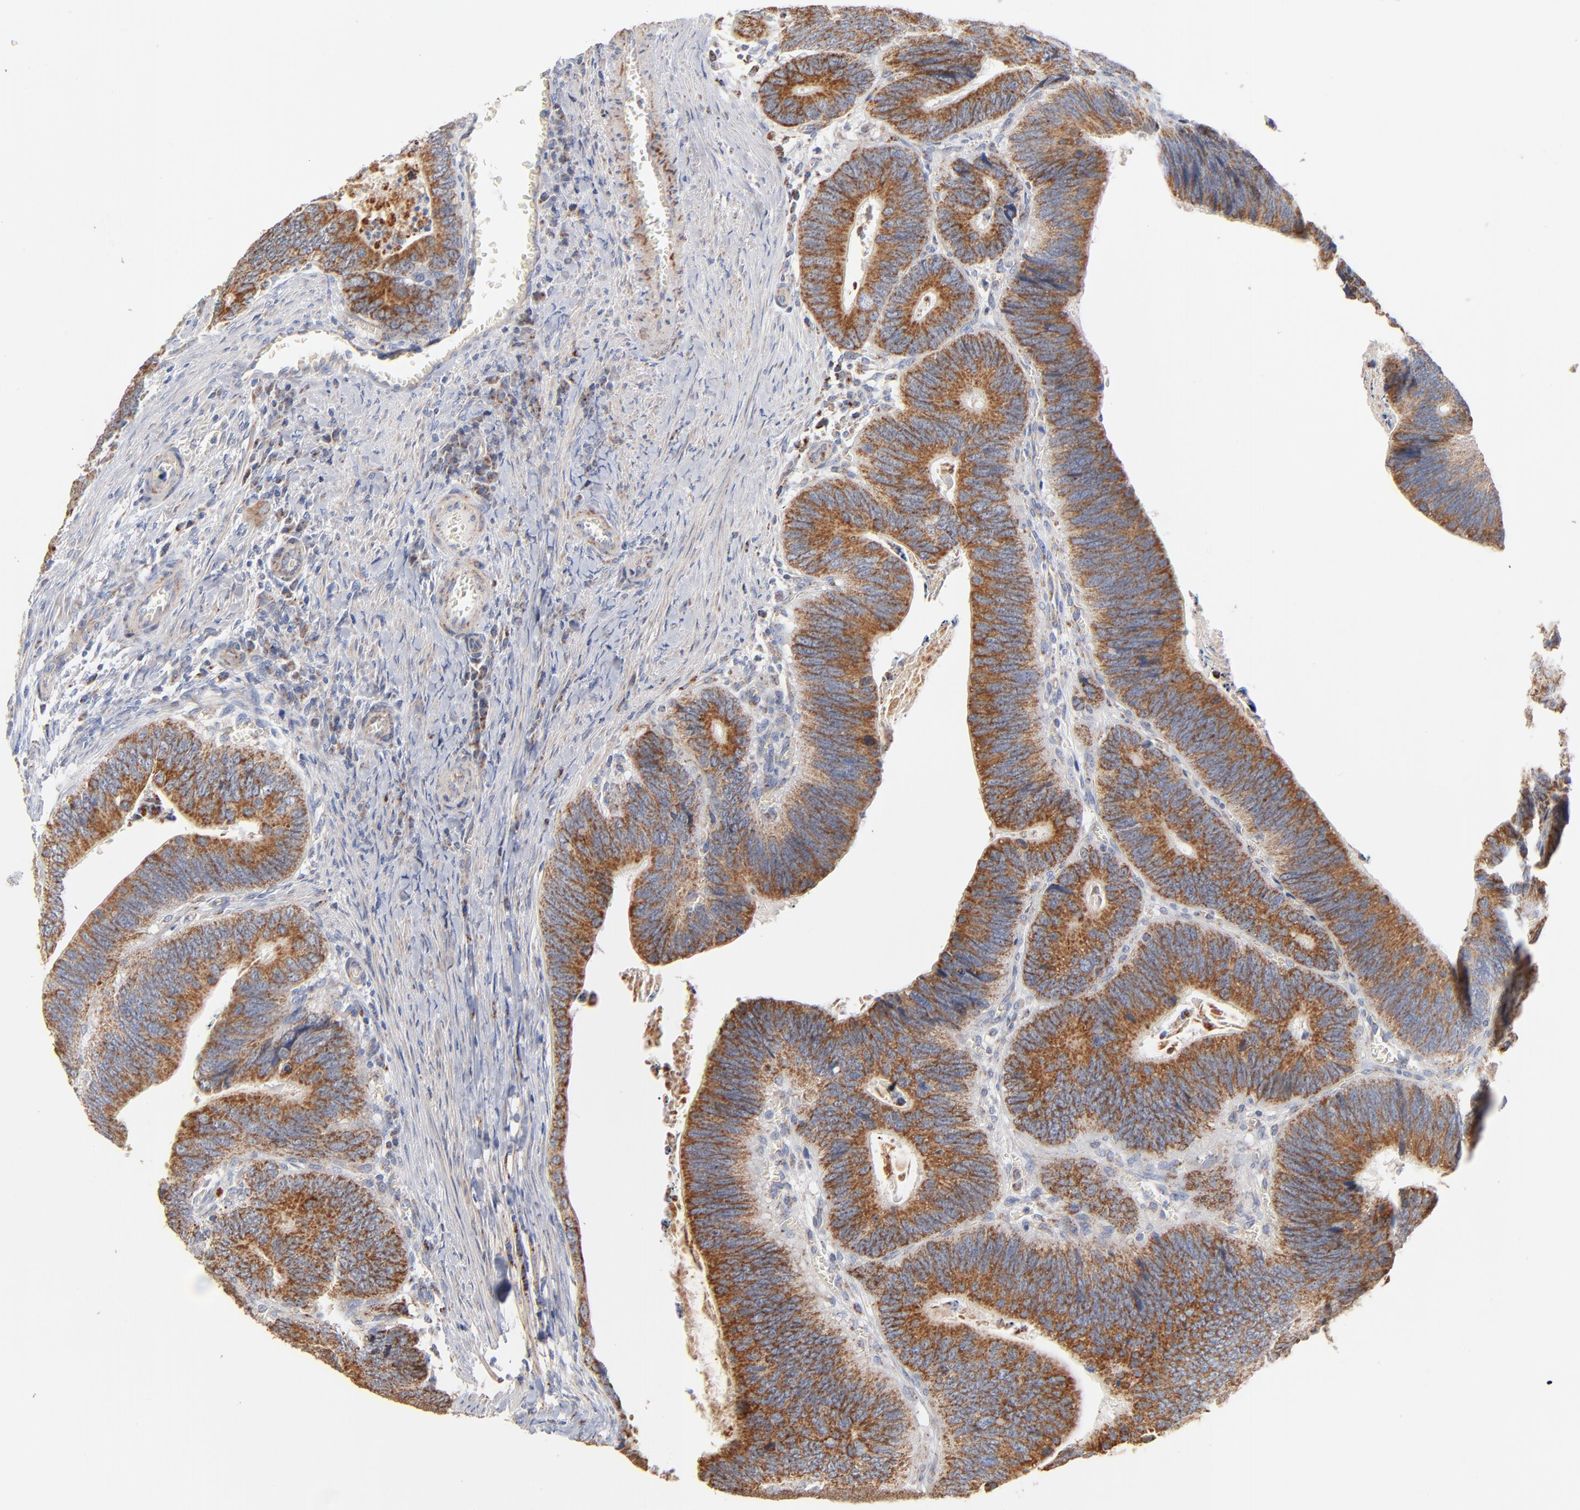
{"staining": {"intensity": "moderate", "quantity": ">75%", "location": "cytoplasmic/membranous"}, "tissue": "colorectal cancer", "cell_type": "Tumor cells", "image_type": "cancer", "snomed": [{"axis": "morphology", "description": "Adenocarcinoma, NOS"}, {"axis": "topography", "description": "Colon"}], "caption": "Moderate cytoplasmic/membranous positivity for a protein is appreciated in approximately >75% of tumor cells of colorectal cancer using immunohistochemistry.", "gene": "UQCRC1", "patient": {"sex": "male", "age": 72}}